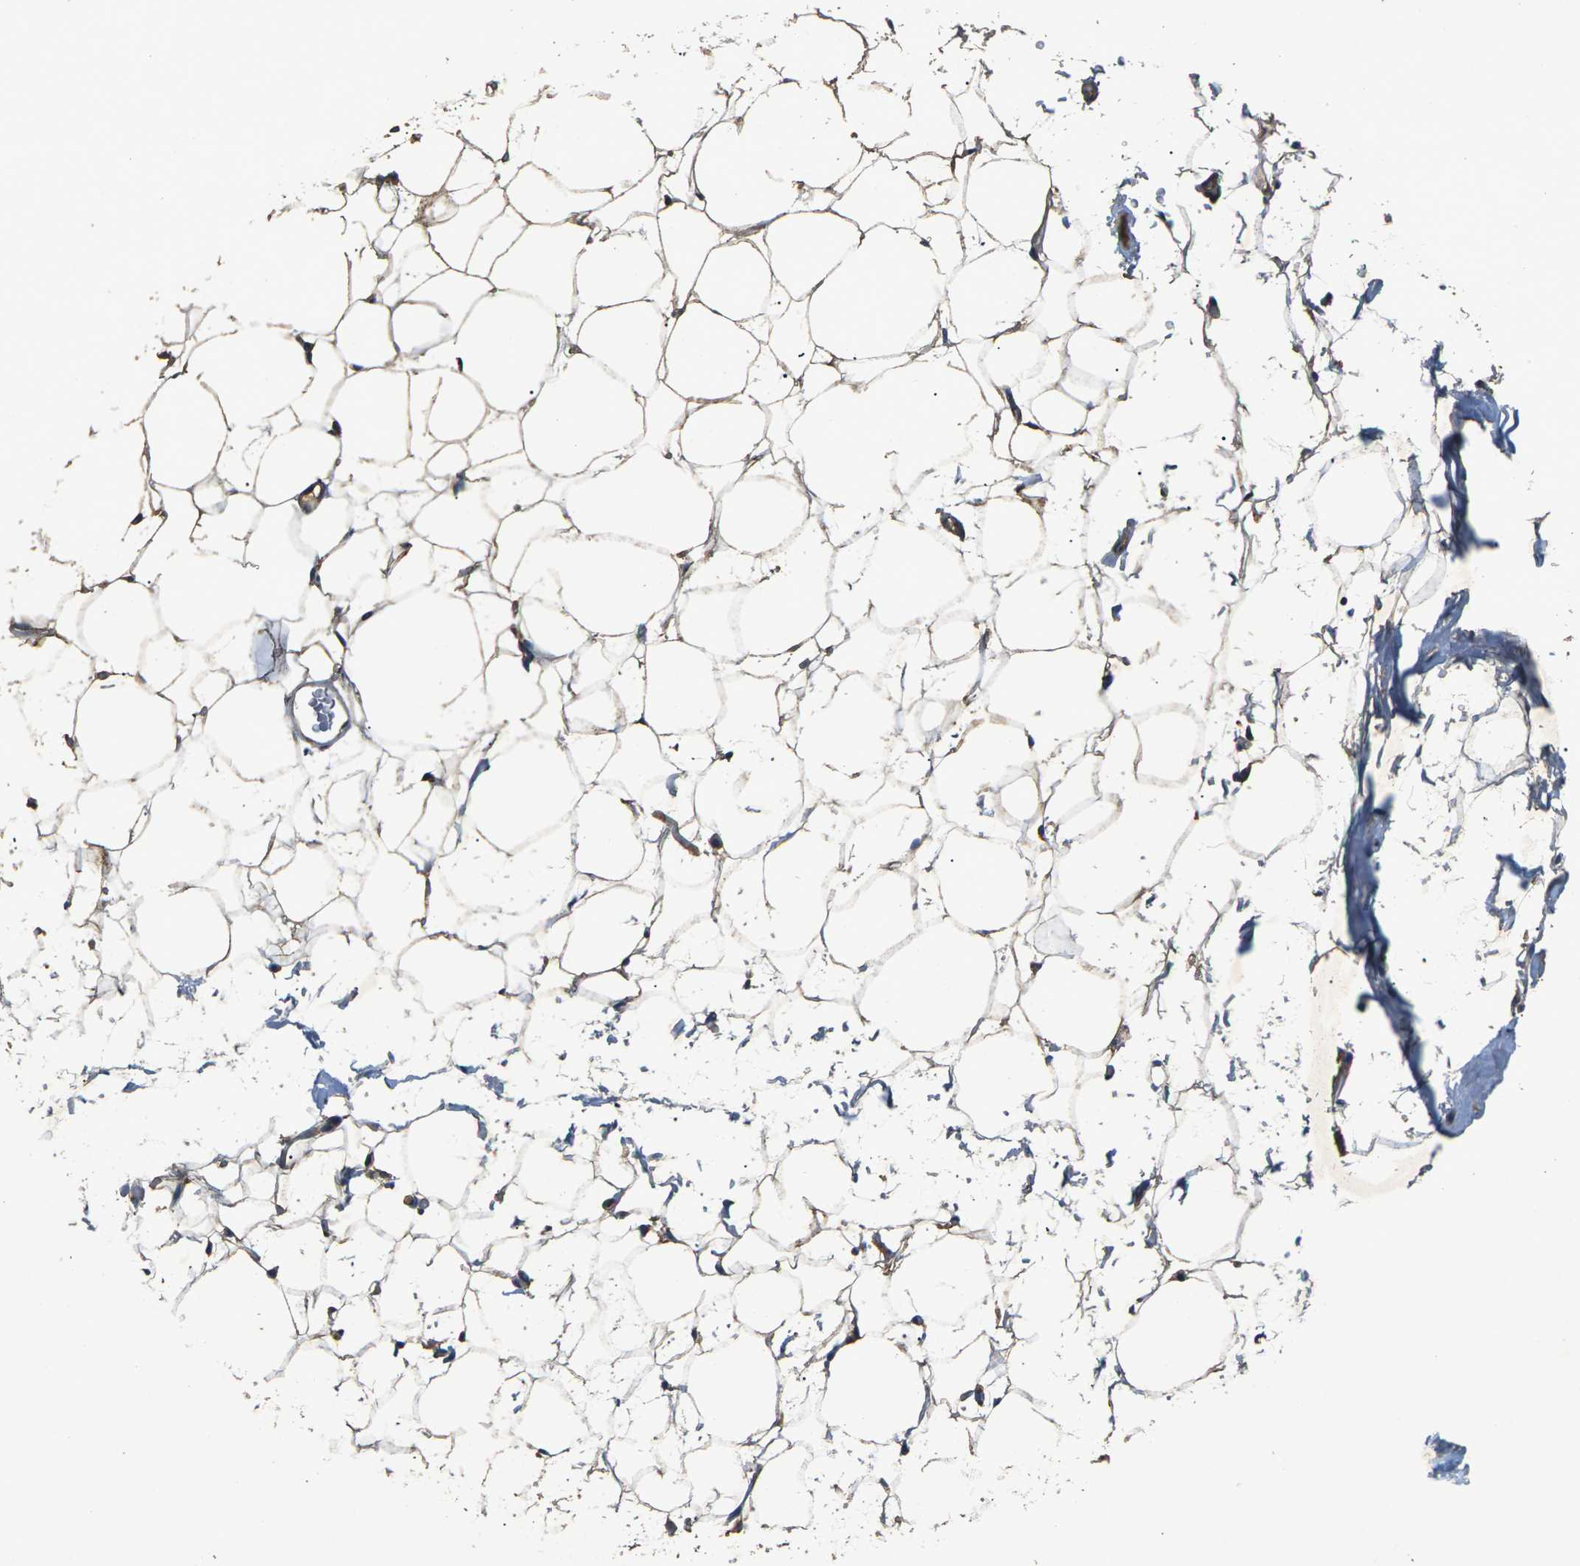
{"staining": {"intensity": "moderate", "quantity": "25%-75%", "location": "cytoplasmic/membranous"}, "tissue": "adipose tissue", "cell_type": "Adipocytes", "image_type": "normal", "snomed": [{"axis": "morphology", "description": "Normal tissue, NOS"}, {"axis": "topography", "description": "Breast"}, {"axis": "topography", "description": "Soft tissue"}], "caption": "Immunohistochemical staining of unremarkable adipose tissue exhibits medium levels of moderate cytoplasmic/membranous staining in about 25%-75% of adipocytes. (IHC, brightfield microscopy, high magnification).", "gene": "B4GAT1", "patient": {"sex": "female", "age": 75}}